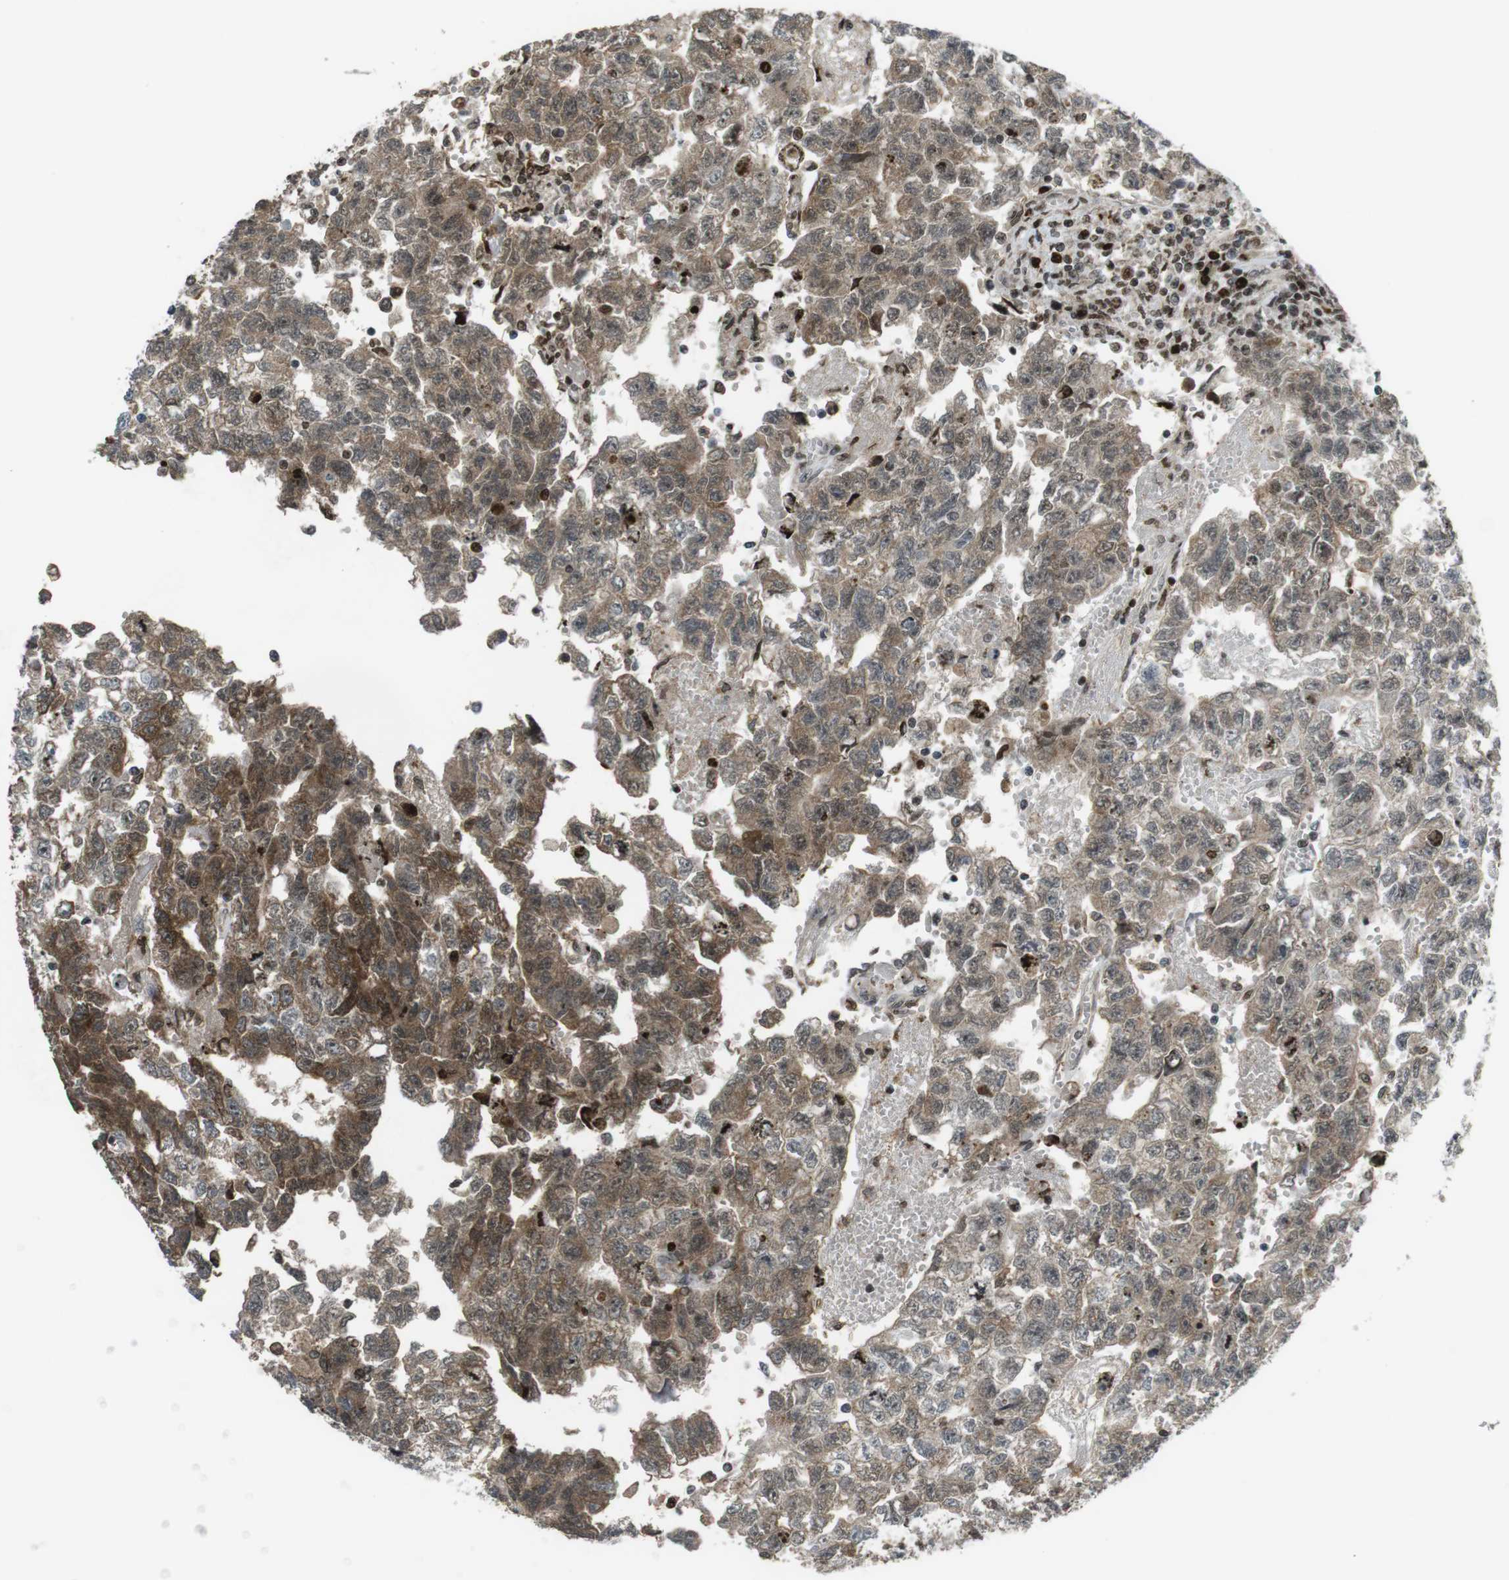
{"staining": {"intensity": "moderate", "quantity": ">75%", "location": "cytoplasmic/membranous,nuclear"}, "tissue": "testis cancer", "cell_type": "Tumor cells", "image_type": "cancer", "snomed": [{"axis": "morphology", "description": "Seminoma, NOS"}, {"axis": "morphology", "description": "Carcinoma, Embryonal, NOS"}, {"axis": "topography", "description": "Testis"}], "caption": "Seminoma (testis) was stained to show a protein in brown. There is medium levels of moderate cytoplasmic/membranous and nuclear staining in approximately >75% of tumor cells.", "gene": "SUB1", "patient": {"sex": "male", "age": 38}}